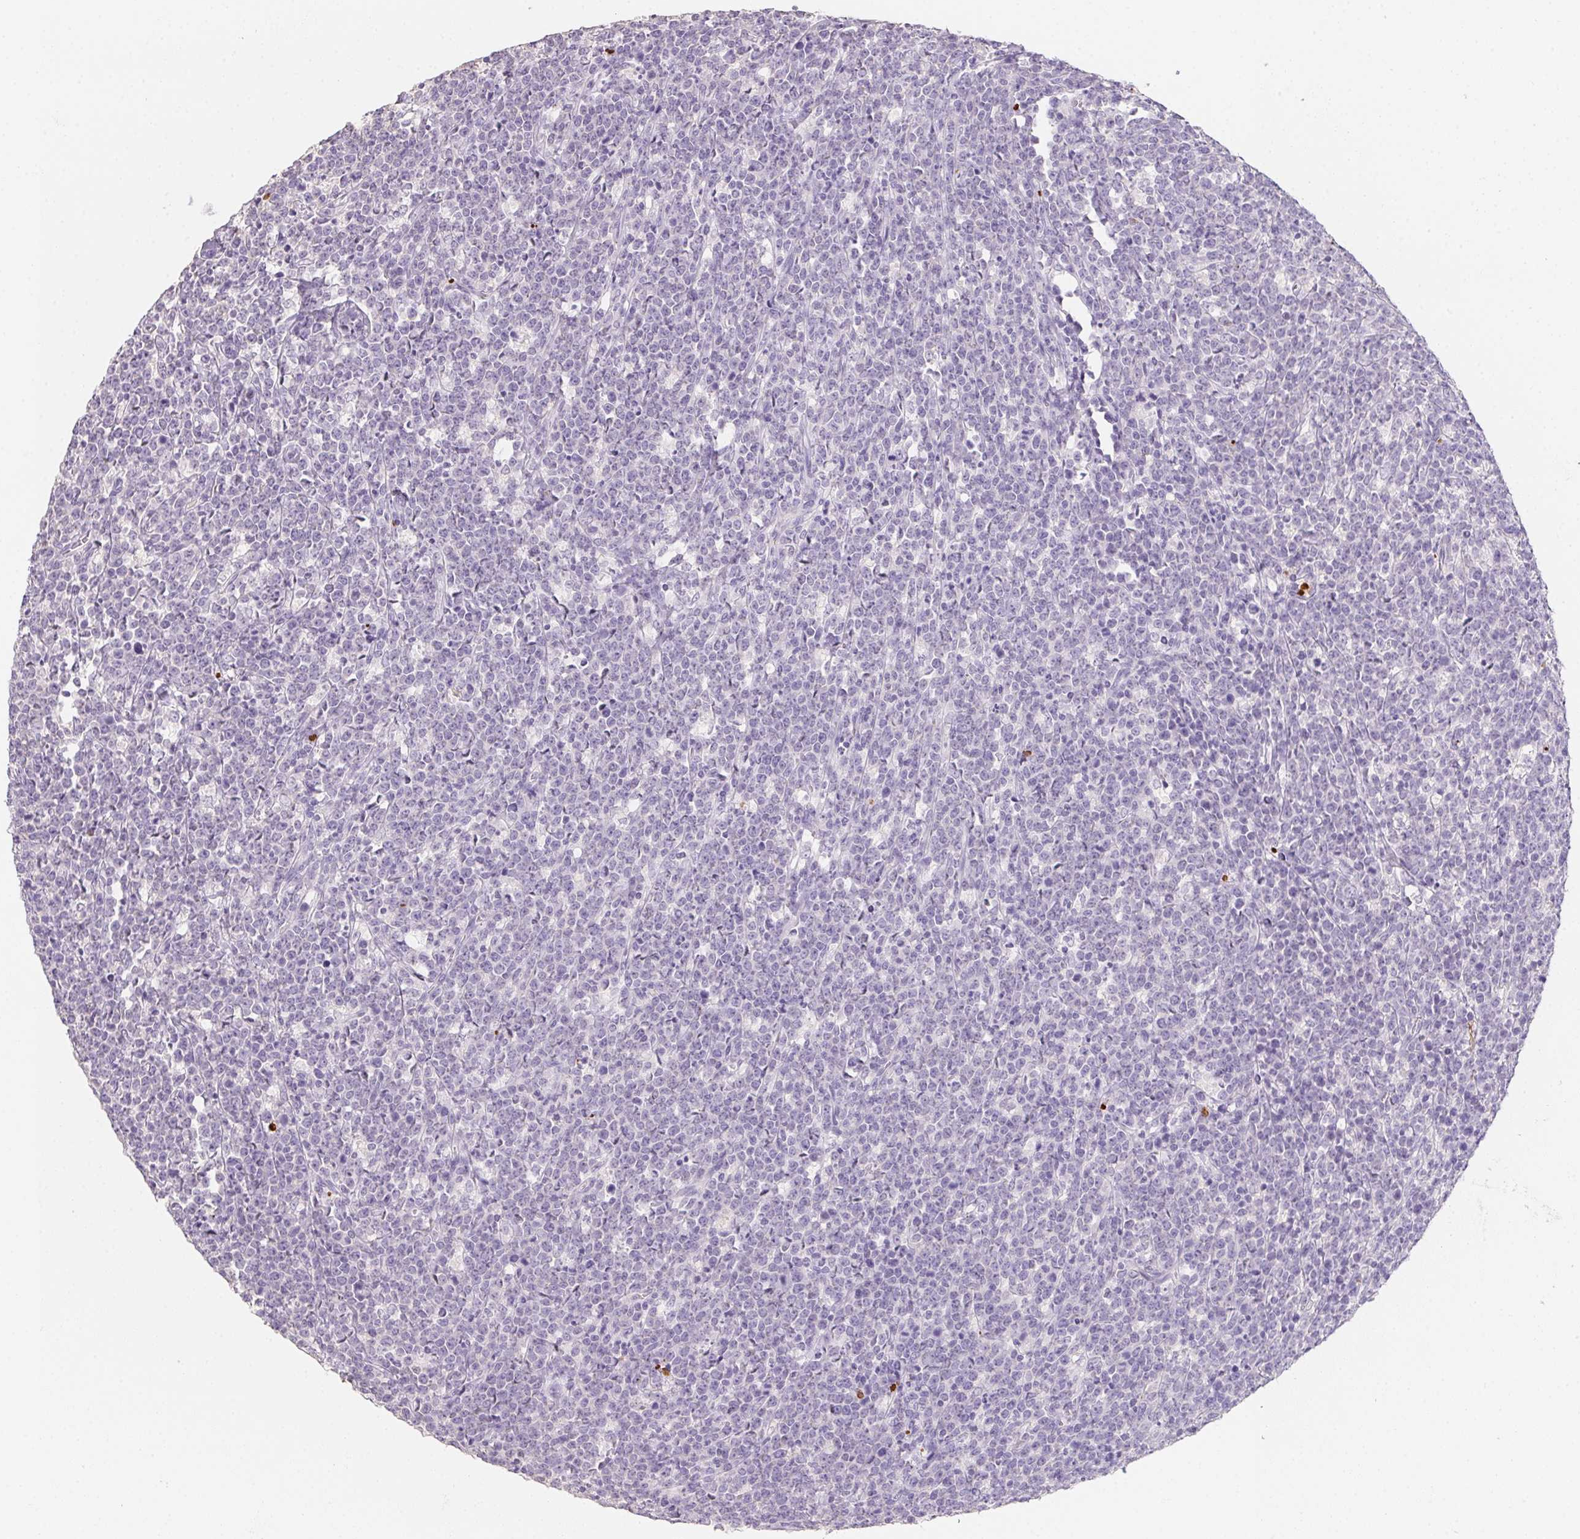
{"staining": {"intensity": "negative", "quantity": "none", "location": "none"}, "tissue": "lymphoma", "cell_type": "Tumor cells", "image_type": "cancer", "snomed": [{"axis": "morphology", "description": "Malignant lymphoma, non-Hodgkin's type, High grade"}, {"axis": "topography", "description": "Small intestine"}], "caption": "Tumor cells are negative for protein expression in human lymphoma.", "gene": "MYL4", "patient": {"sex": "female", "age": 56}}